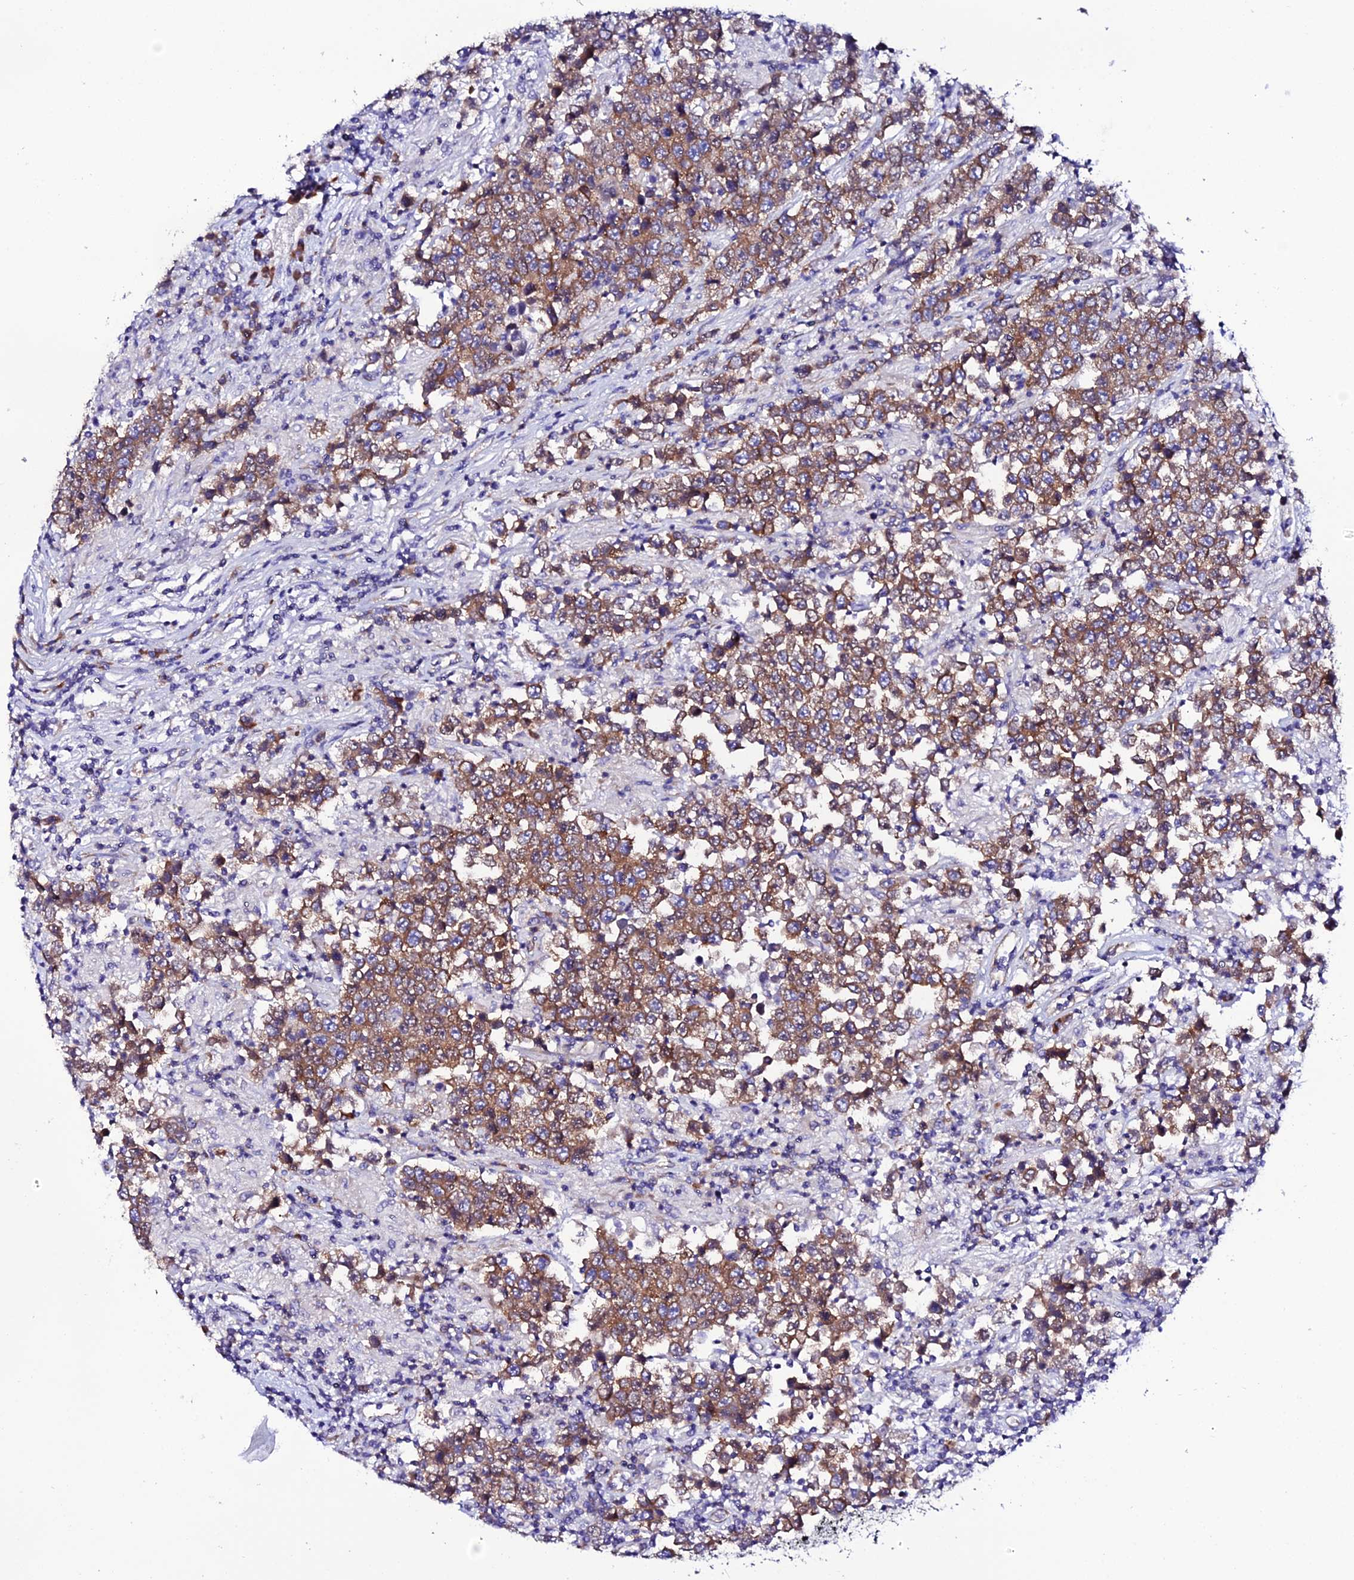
{"staining": {"intensity": "moderate", "quantity": ">75%", "location": "cytoplasmic/membranous"}, "tissue": "testis cancer", "cell_type": "Tumor cells", "image_type": "cancer", "snomed": [{"axis": "morphology", "description": "Normal tissue, NOS"}, {"axis": "morphology", "description": "Urothelial carcinoma, High grade"}, {"axis": "morphology", "description": "Seminoma, NOS"}, {"axis": "morphology", "description": "Carcinoma, Embryonal, NOS"}, {"axis": "topography", "description": "Urinary bladder"}, {"axis": "topography", "description": "Testis"}], "caption": "Human testis cancer (embryonal carcinoma) stained with a protein marker demonstrates moderate staining in tumor cells.", "gene": "EEF1G", "patient": {"sex": "male", "age": 41}}